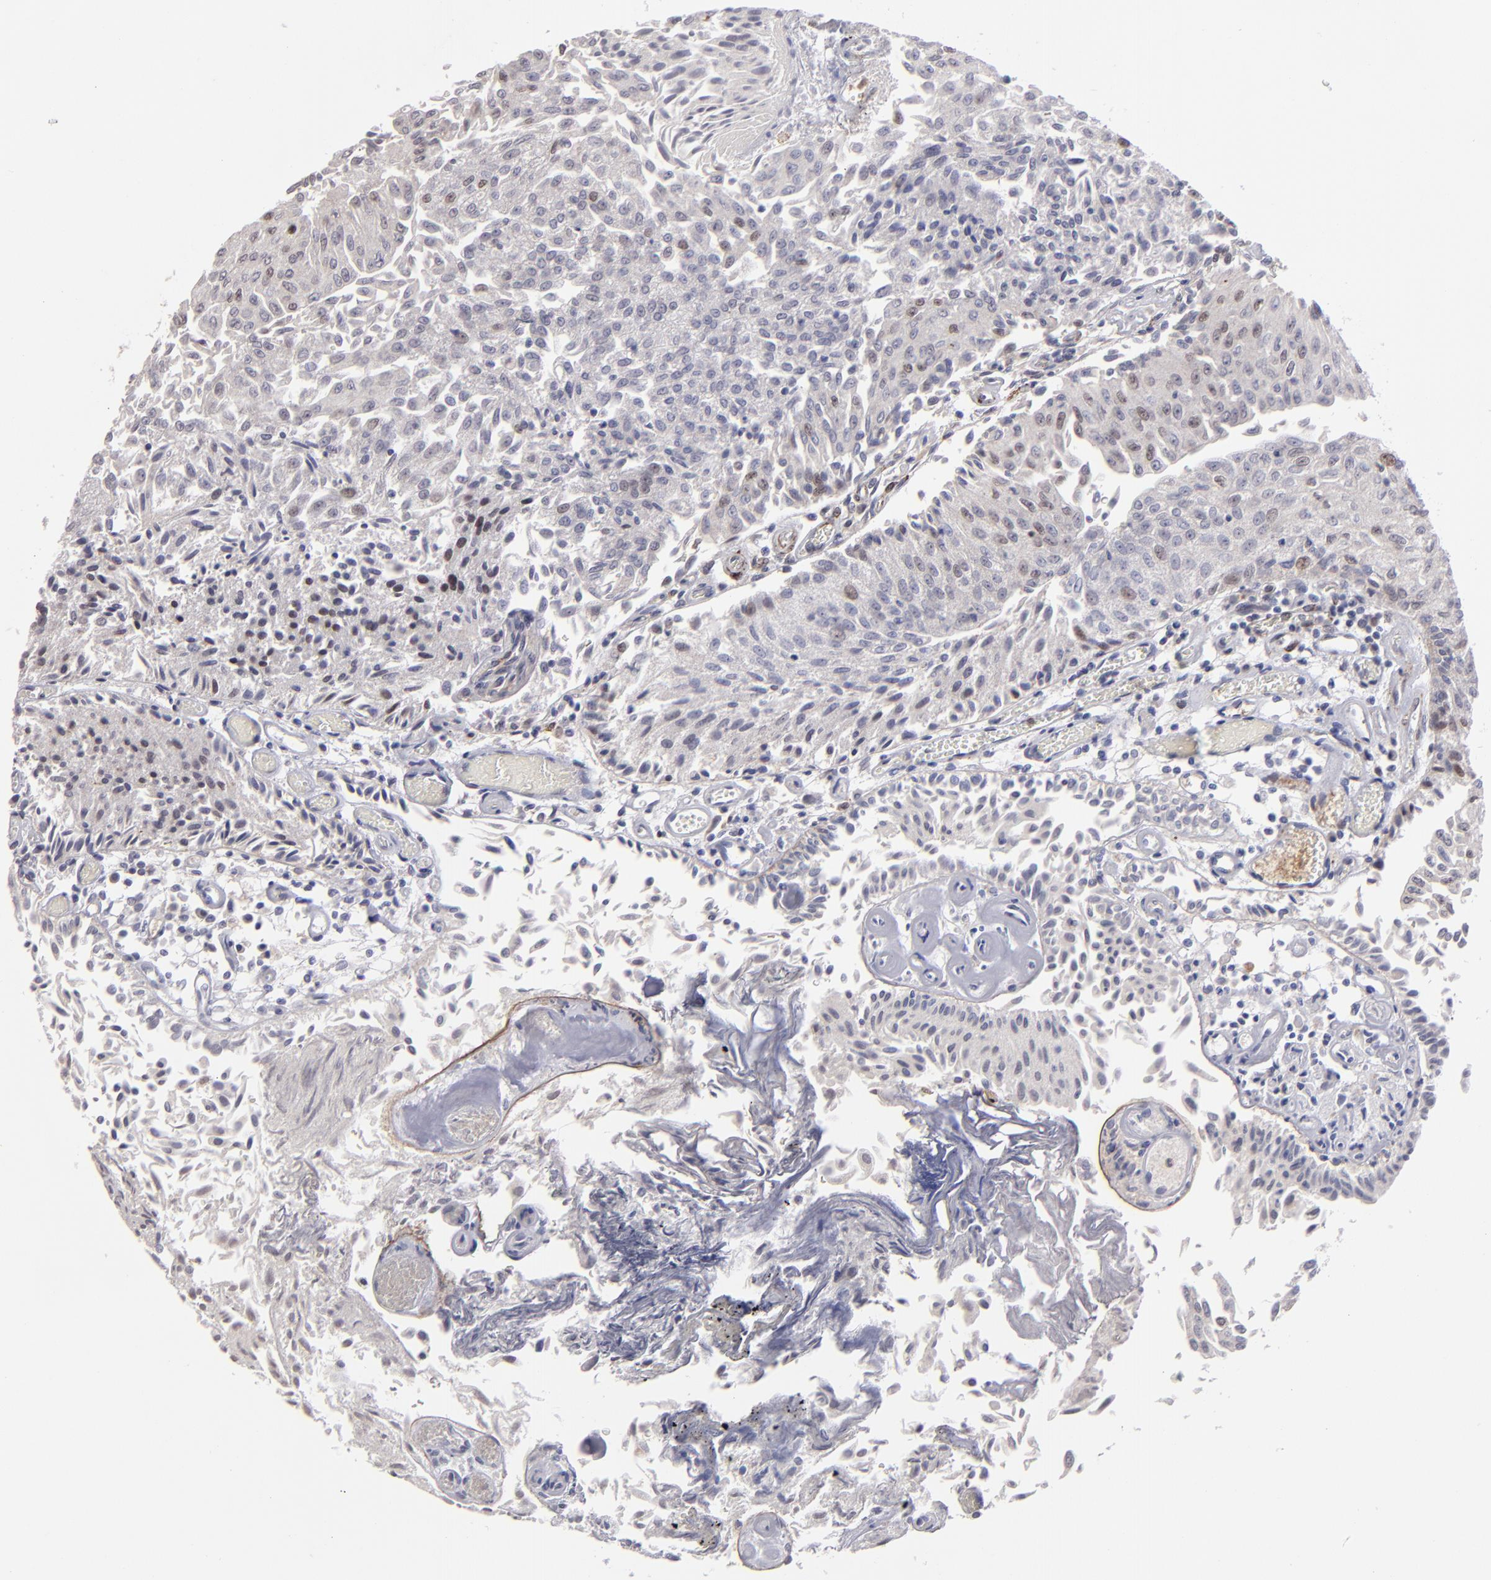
{"staining": {"intensity": "weak", "quantity": "<25%", "location": "nuclear"}, "tissue": "urothelial cancer", "cell_type": "Tumor cells", "image_type": "cancer", "snomed": [{"axis": "morphology", "description": "Urothelial carcinoma, Low grade"}, {"axis": "topography", "description": "Urinary bladder"}], "caption": "Urothelial cancer was stained to show a protein in brown. There is no significant staining in tumor cells.", "gene": "RREB1", "patient": {"sex": "male", "age": 86}}